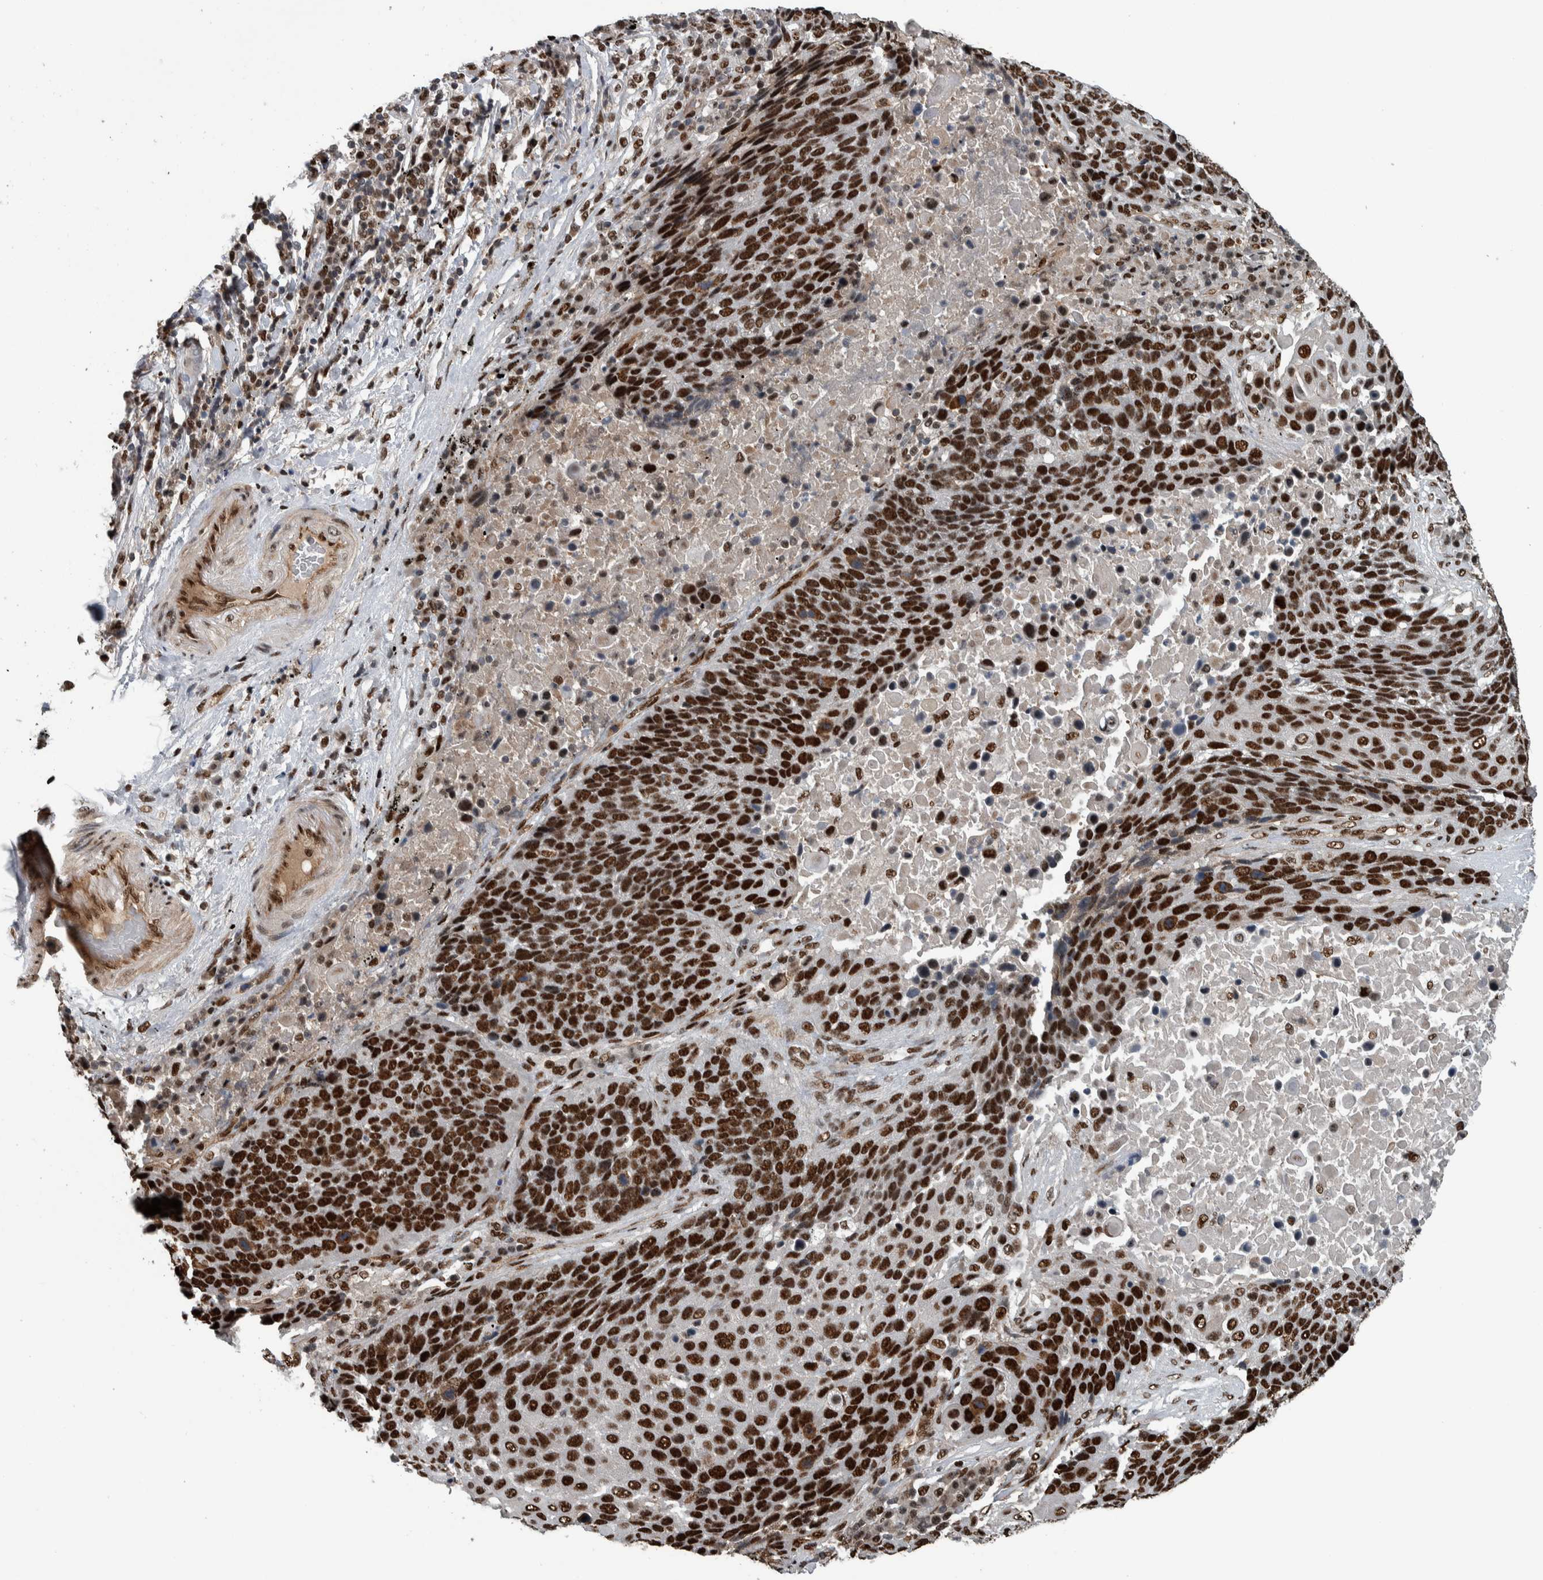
{"staining": {"intensity": "strong", "quantity": ">75%", "location": "nuclear"}, "tissue": "lung cancer", "cell_type": "Tumor cells", "image_type": "cancer", "snomed": [{"axis": "morphology", "description": "Squamous cell carcinoma, NOS"}, {"axis": "topography", "description": "Lung"}], "caption": "Protein positivity by immunohistochemistry exhibits strong nuclear expression in about >75% of tumor cells in lung squamous cell carcinoma. Immunohistochemistry (ihc) stains the protein in brown and the nuclei are stained blue.", "gene": "FAM135B", "patient": {"sex": "male", "age": 66}}